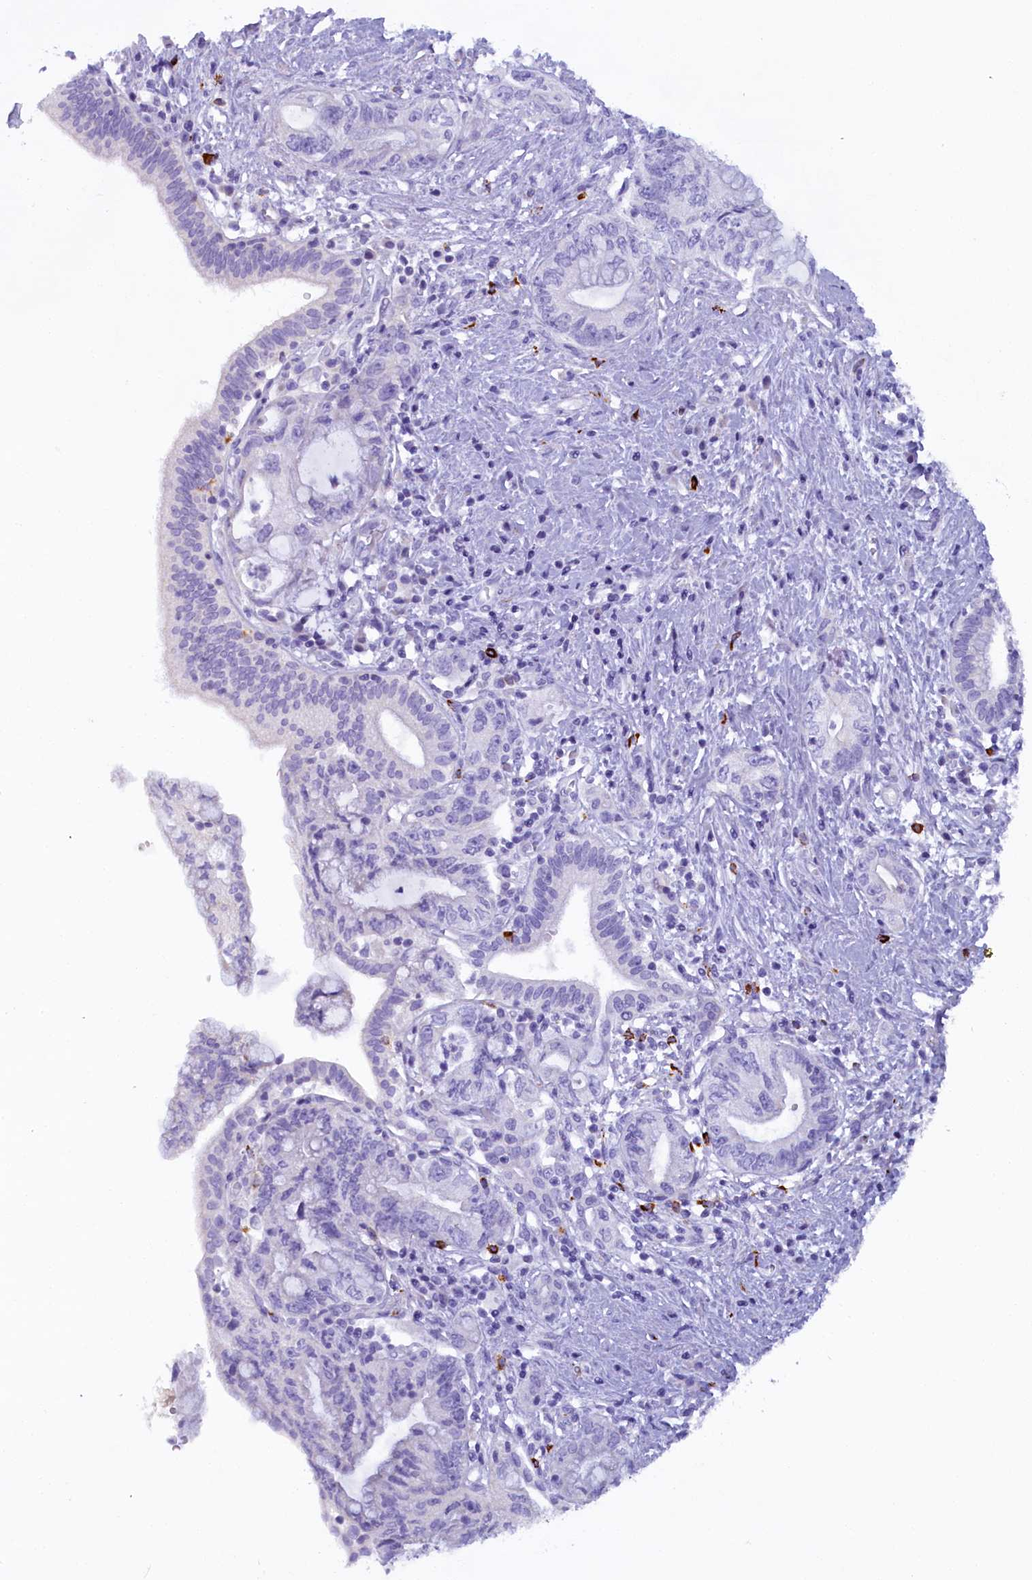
{"staining": {"intensity": "negative", "quantity": "none", "location": "none"}, "tissue": "pancreatic cancer", "cell_type": "Tumor cells", "image_type": "cancer", "snomed": [{"axis": "morphology", "description": "Adenocarcinoma, NOS"}, {"axis": "topography", "description": "Pancreas"}], "caption": "The IHC photomicrograph has no significant staining in tumor cells of pancreatic cancer (adenocarcinoma) tissue. (Brightfield microscopy of DAB IHC at high magnification).", "gene": "RTTN", "patient": {"sex": "female", "age": 73}}